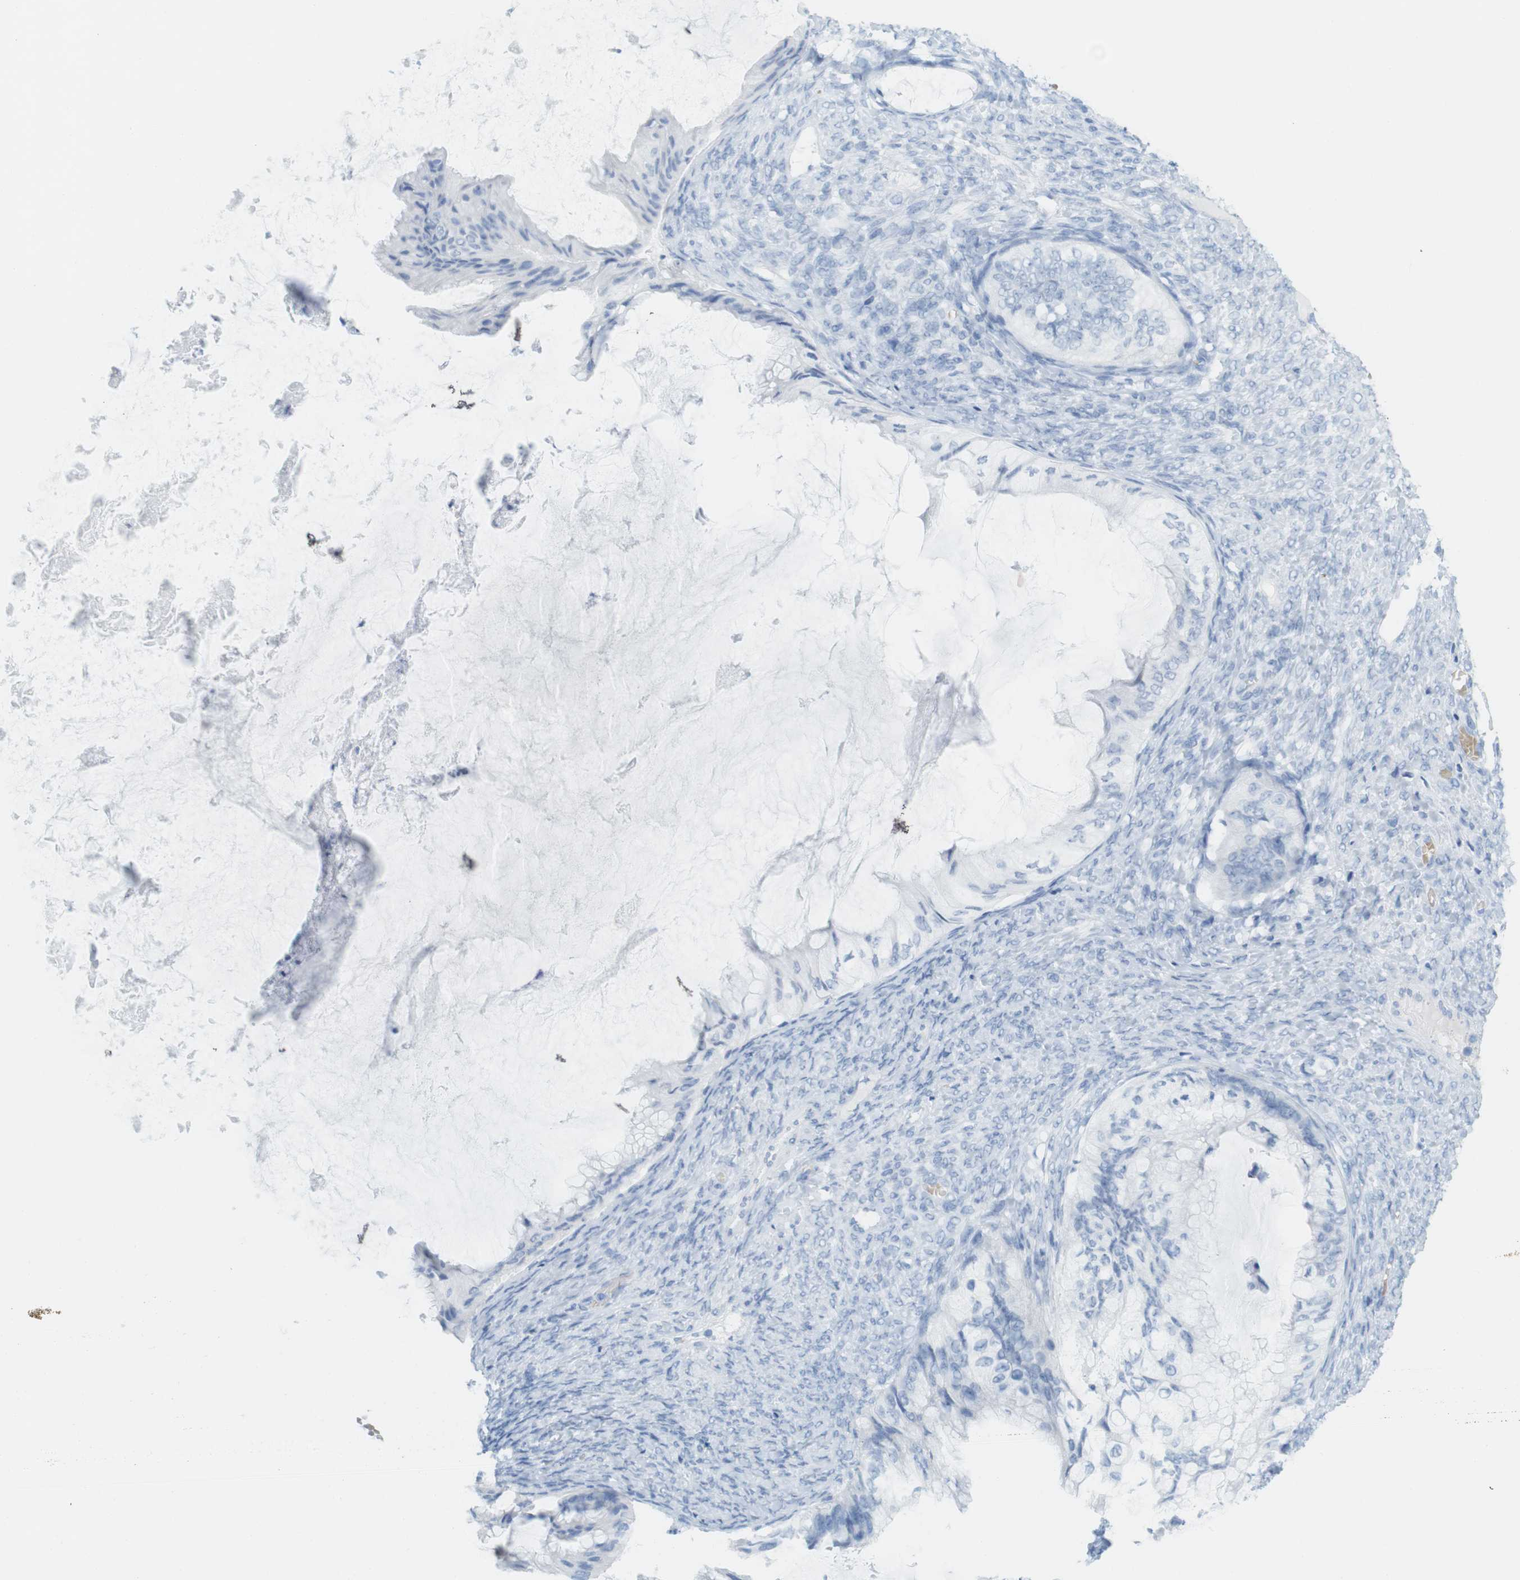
{"staining": {"intensity": "negative", "quantity": "none", "location": "none"}, "tissue": "ovarian cancer", "cell_type": "Tumor cells", "image_type": "cancer", "snomed": [{"axis": "morphology", "description": "Cystadenocarcinoma, mucinous, NOS"}, {"axis": "topography", "description": "Ovary"}], "caption": "This is a histopathology image of IHC staining of ovarian cancer (mucinous cystadenocarcinoma), which shows no staining in tumor cells. (DAB (3,3'-diaminobenzidine) immunohistochemistry (IHC) visualized using brightfield microscopy, high magnification).", "gene": "TNNT2", "patient": {"sex": "female", "age": 61}}